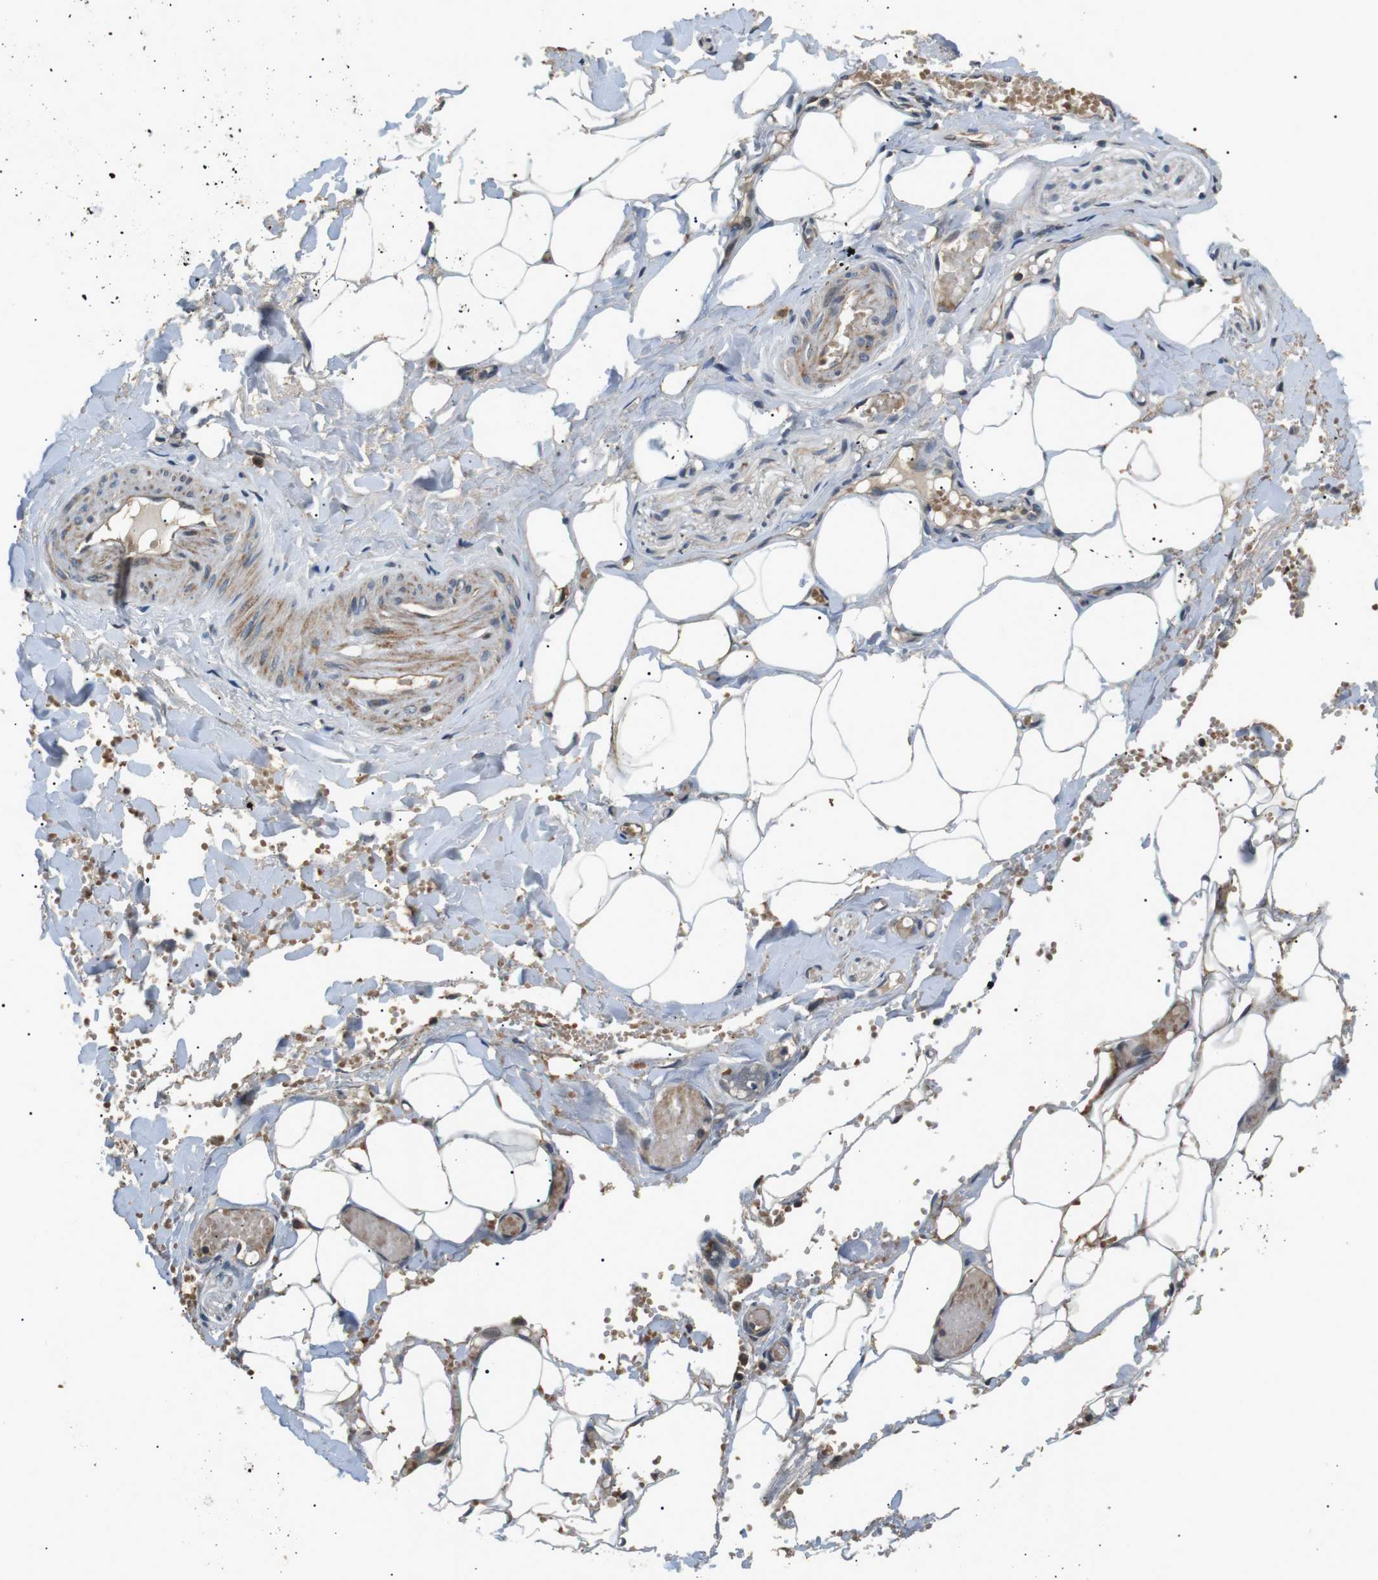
{"staining": {"intensity": "negative", "quantity": "none", "location": "none"}, "tissue": "adipose tissue", "cell_type": "Adipocytes", "image_type": "normal", "snomed": [{"axis": "morphology", "description": "Normal tissue, NOS"}, {"axis": "topography", "description": "Soft tissue"}, {"axis": "topography", "description": "Vascular tissue"}], "caption": "This micrograph is of unremarkable adipose tissue stained with IHC to label a protein in brown with the nuclei are counter-stained blue. There is no staining in adipocytes.", "gene": "HSPA13", "patient": {"sex": "female", "age": 35}}